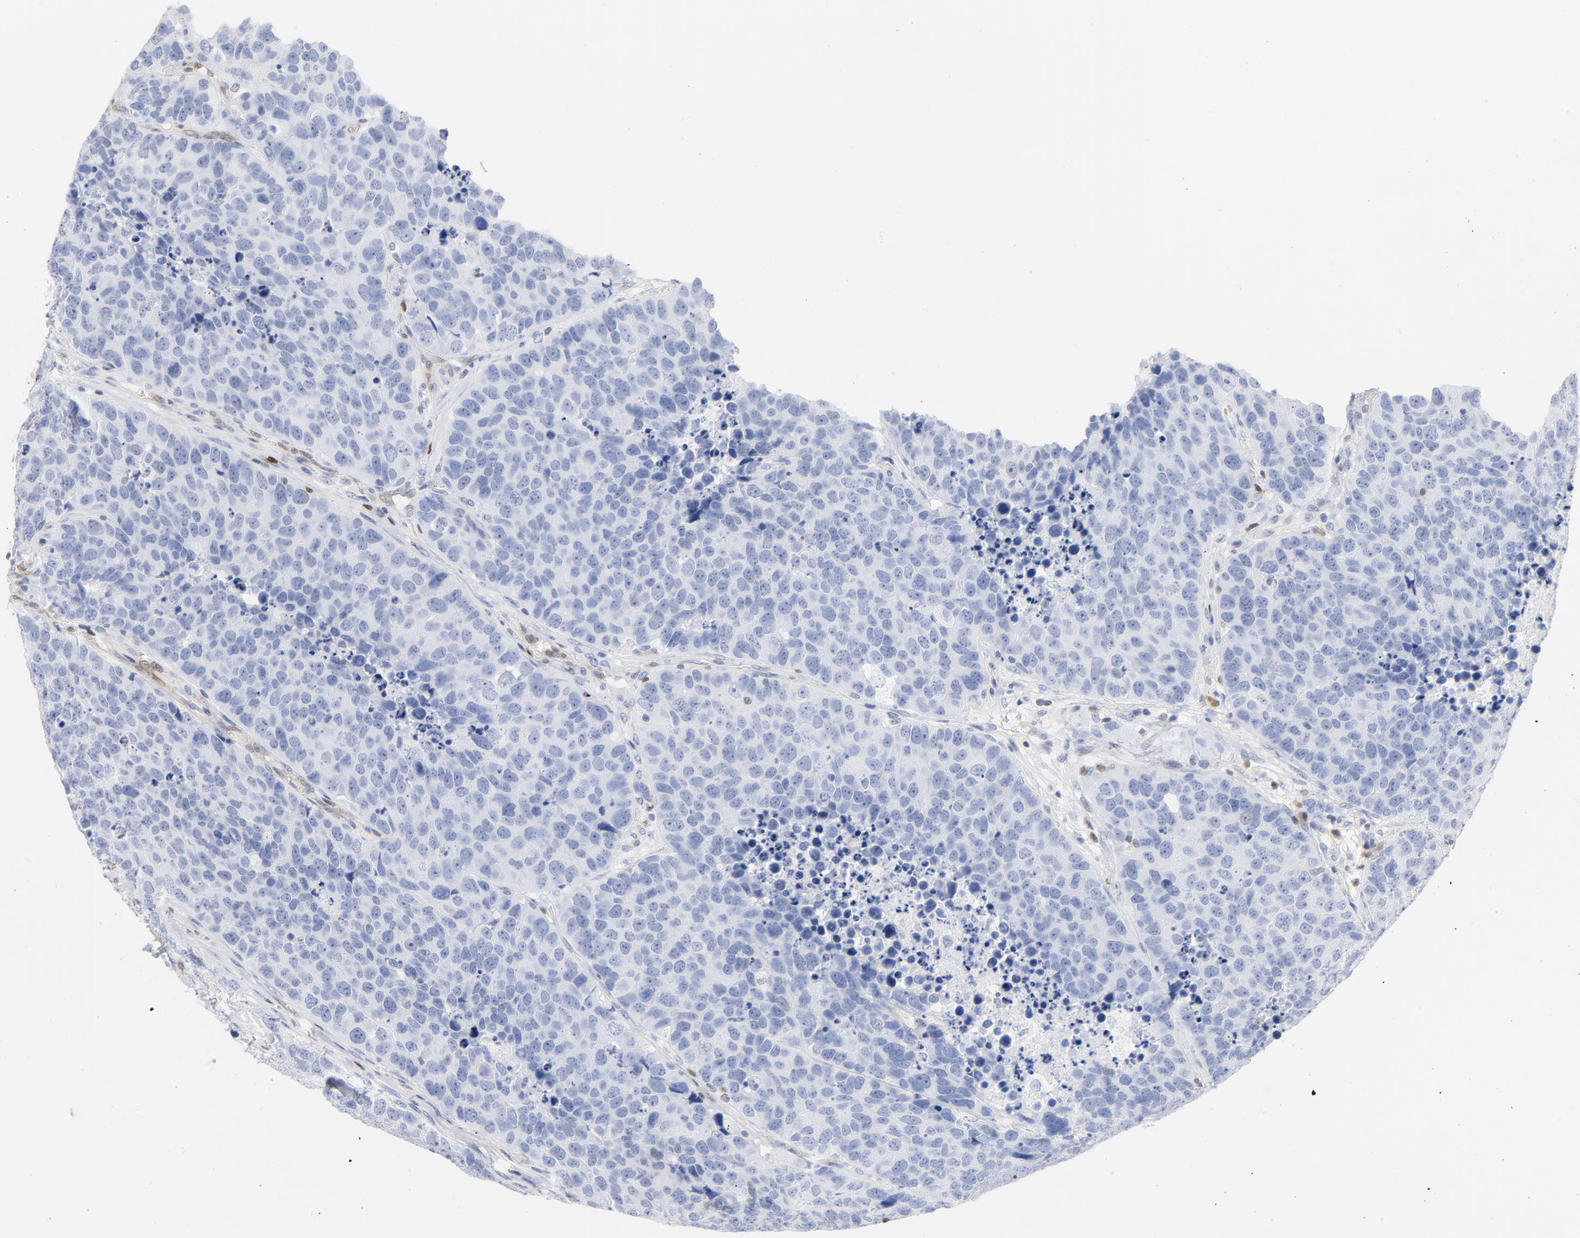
{"staining": {"intensity": "negative", "quantity": "none", "location": "none"}, "tissue": "carcinoid", "cell_type": "Tumor cells", "image_type": "cancer", "snomed": [{"axis": "morphology", "description": "Carcinoid, malignant, NOS"}, {"axis": "topography", "description": "Lung"}], "caption": "Protein analysis of malignant carcinoid exhibits no significant staining in tumor cells.", "gene": "CDKN1B", "patient": {"sex": "male", "age": 60}}